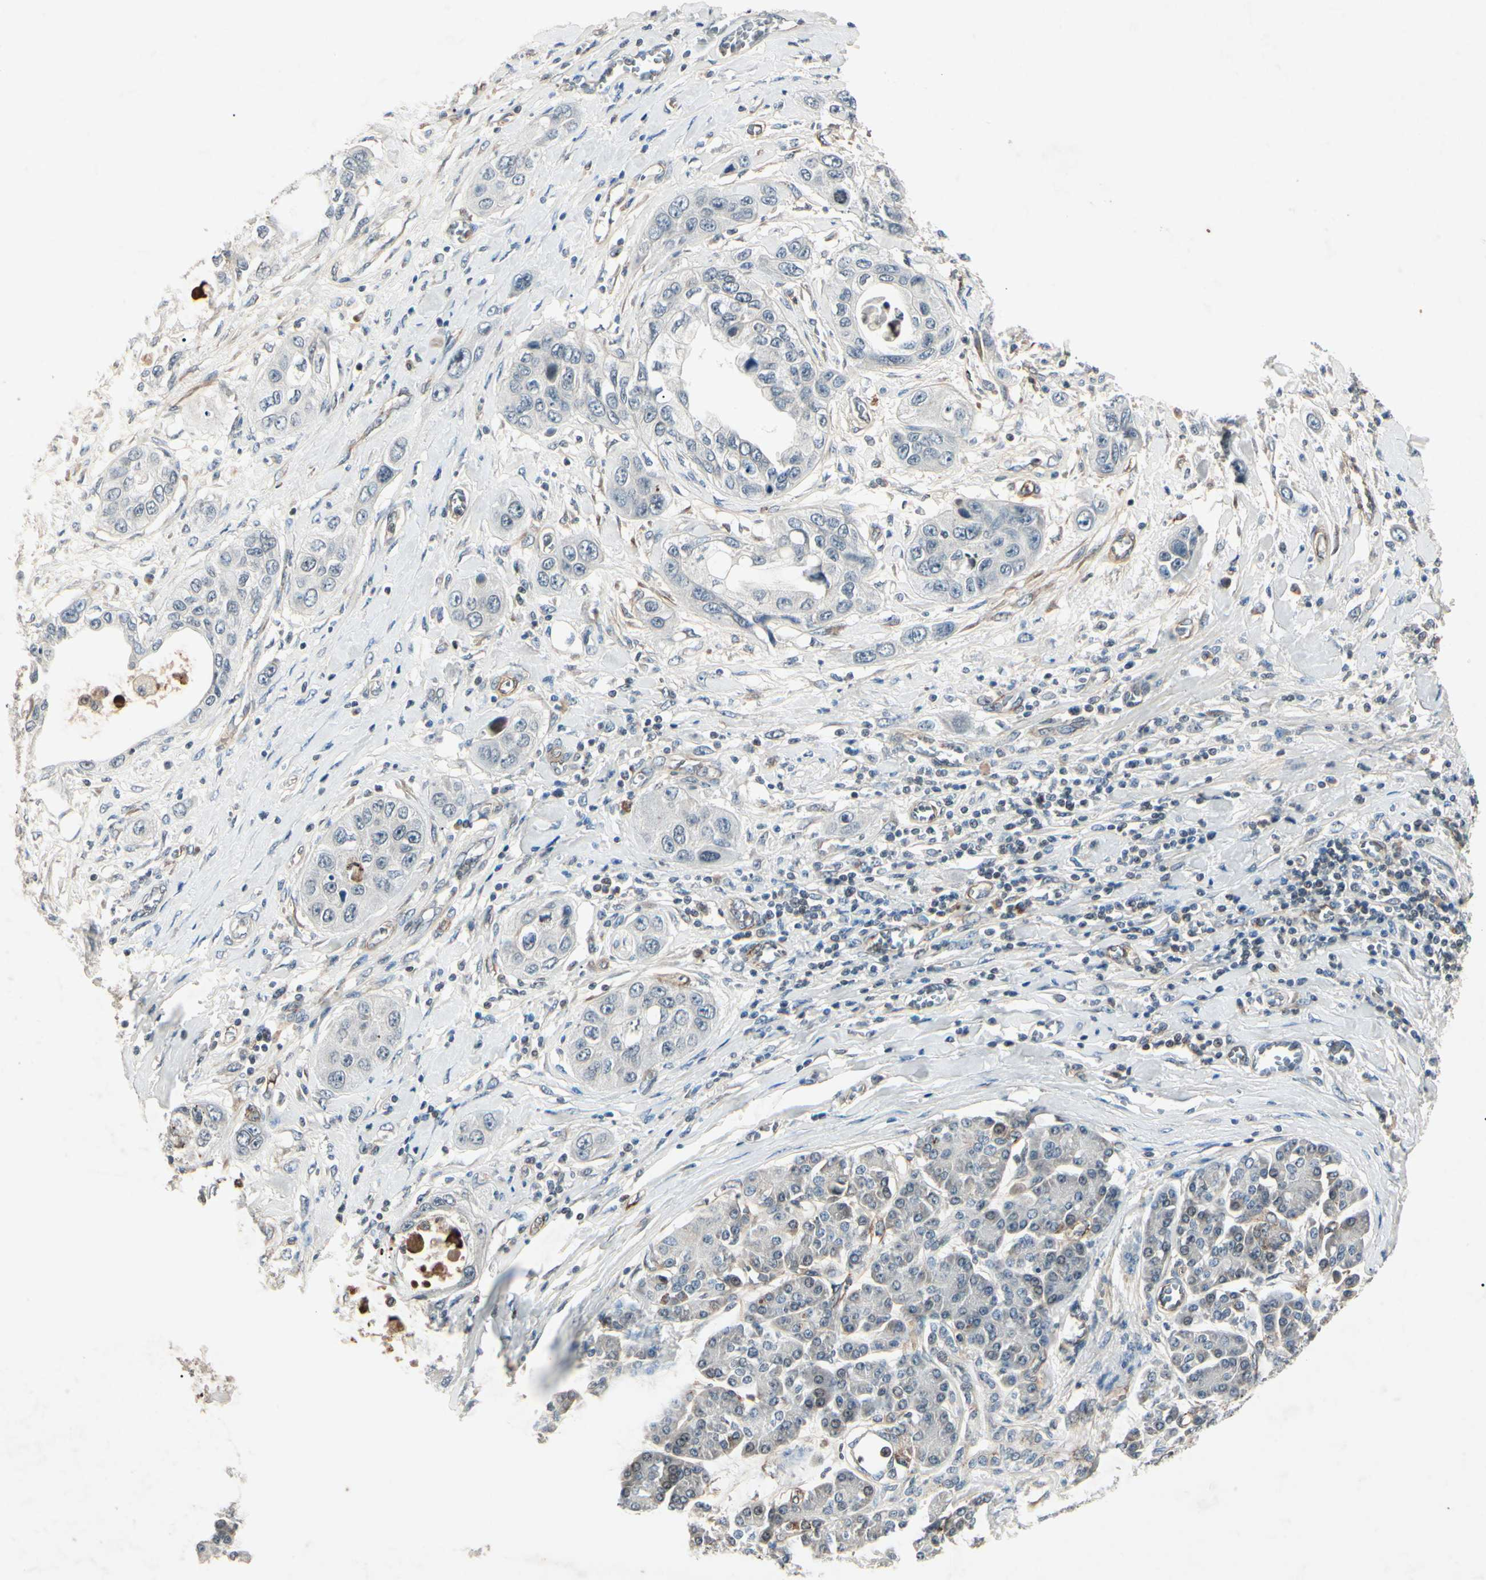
{"staining": {"intensity": "negative", "quantity": "none", "location": "none"}, "tissue": "pancreatic cancer", "cell_type": "Tumor cells", "image_type": "cancer", "snomed": [{"axis": "morphology", "description": "Adenocarcinoma, NOS"}, {"axis": "topography", "description": "Pancreas"}], "caption": "High power microscopy image of an immunohistochemistry histopathology image of adenocarcinoma (pancreatic), revealing no significant positivity in tumor cells.", "gene": "AEBP1", "patient": {"sex": "female", "age": 70}}